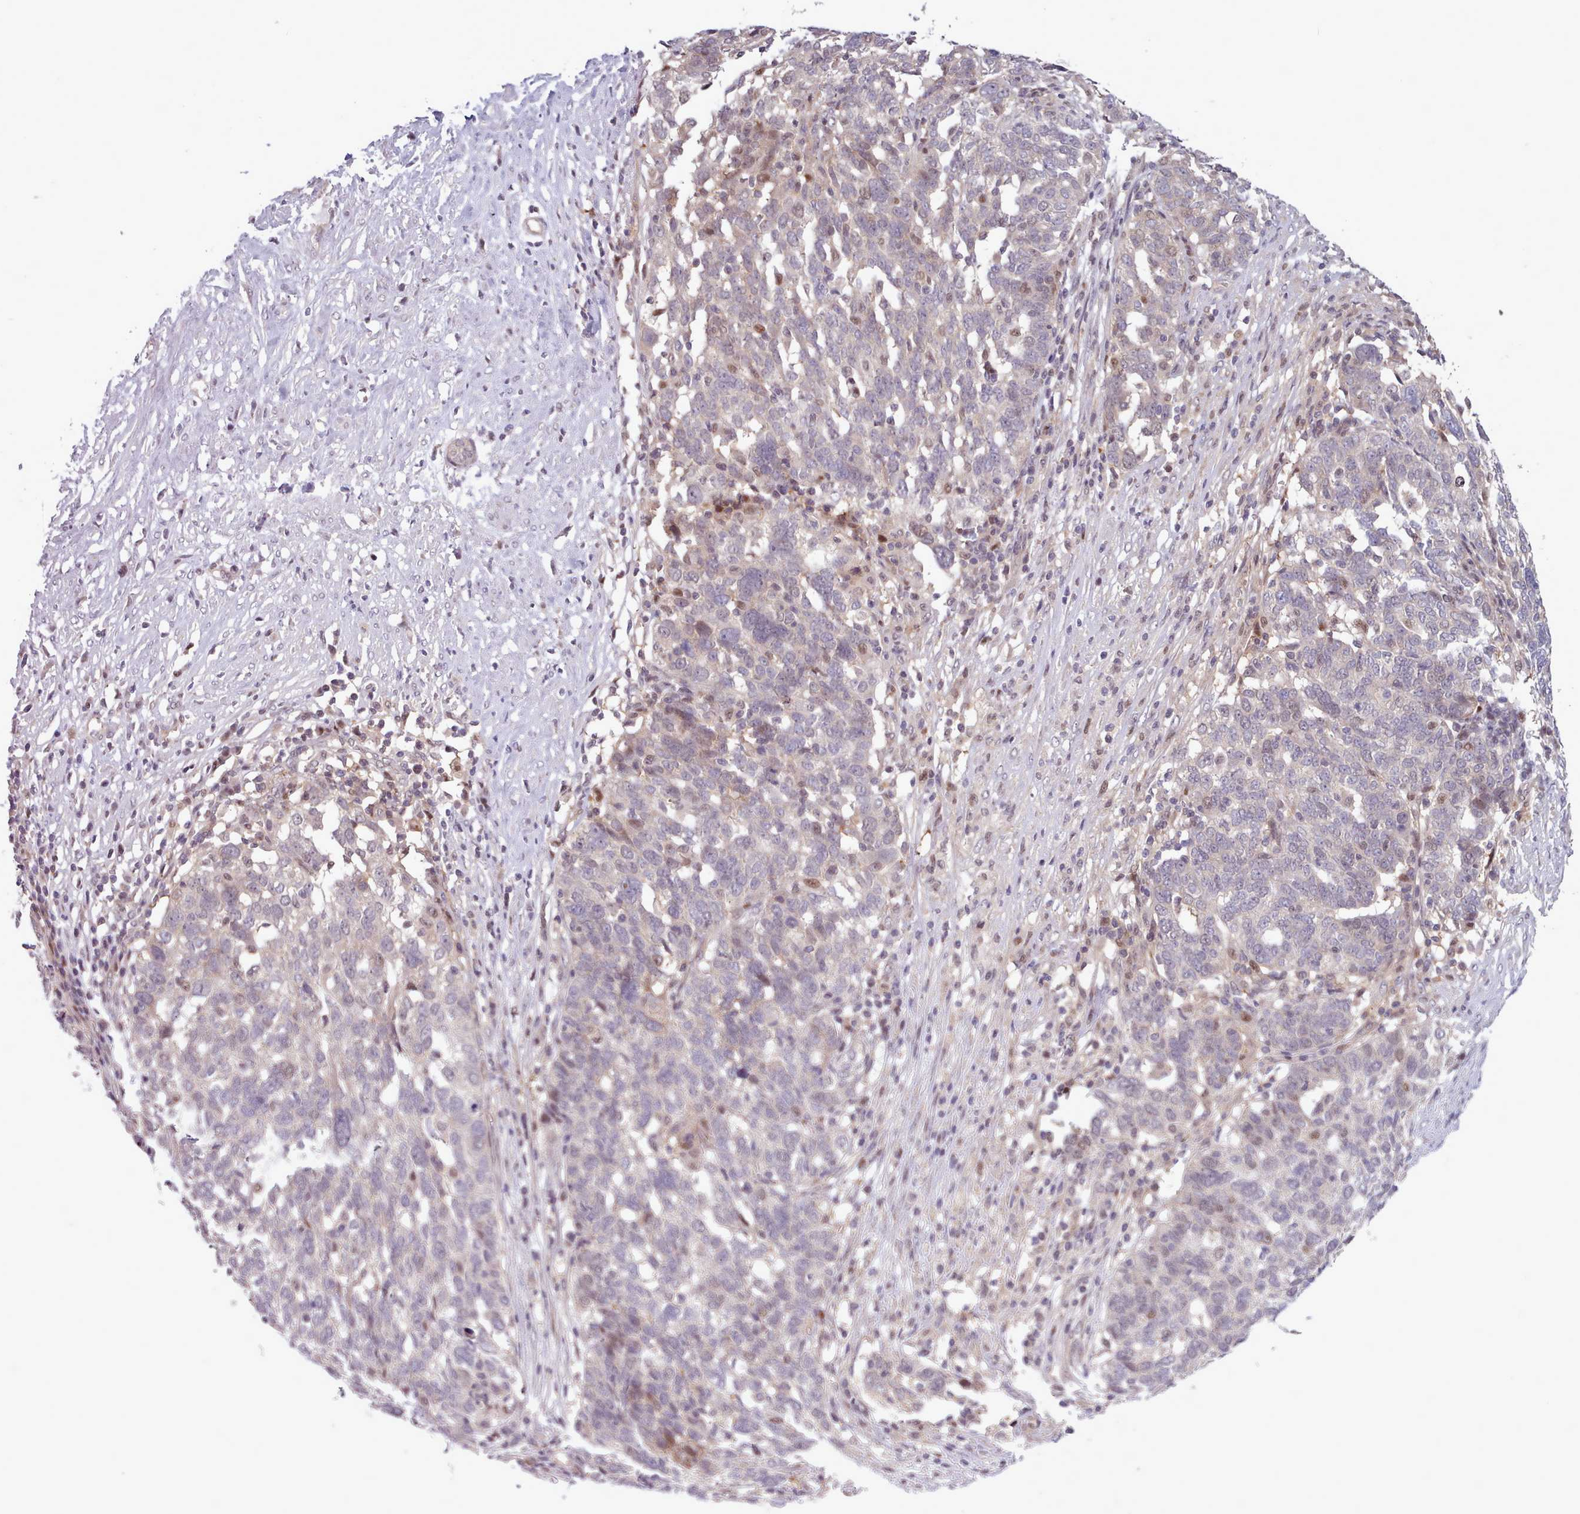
{"staining": {"intensity": "weak", "quantity": "<25%", "location": "nuclear"}, "tissue": "ovarian cancer", "cell_type": "Tumor cells", "image_type": "cancer", "snomed": [{"axis": "morphology", "description": "Cystadenocarcinoma, serous, NOS"}, {"axis": "topography", "description": "Ovary"}], "caption": "High magnification brightfield microscopy of ovarian cancer stained with DAB (brown) and counterstained with hematoxylin (blue): tumor cells show no significant staining.", "gene": "KBTBD7", "patient": {"sex": "female", "age": 59}}